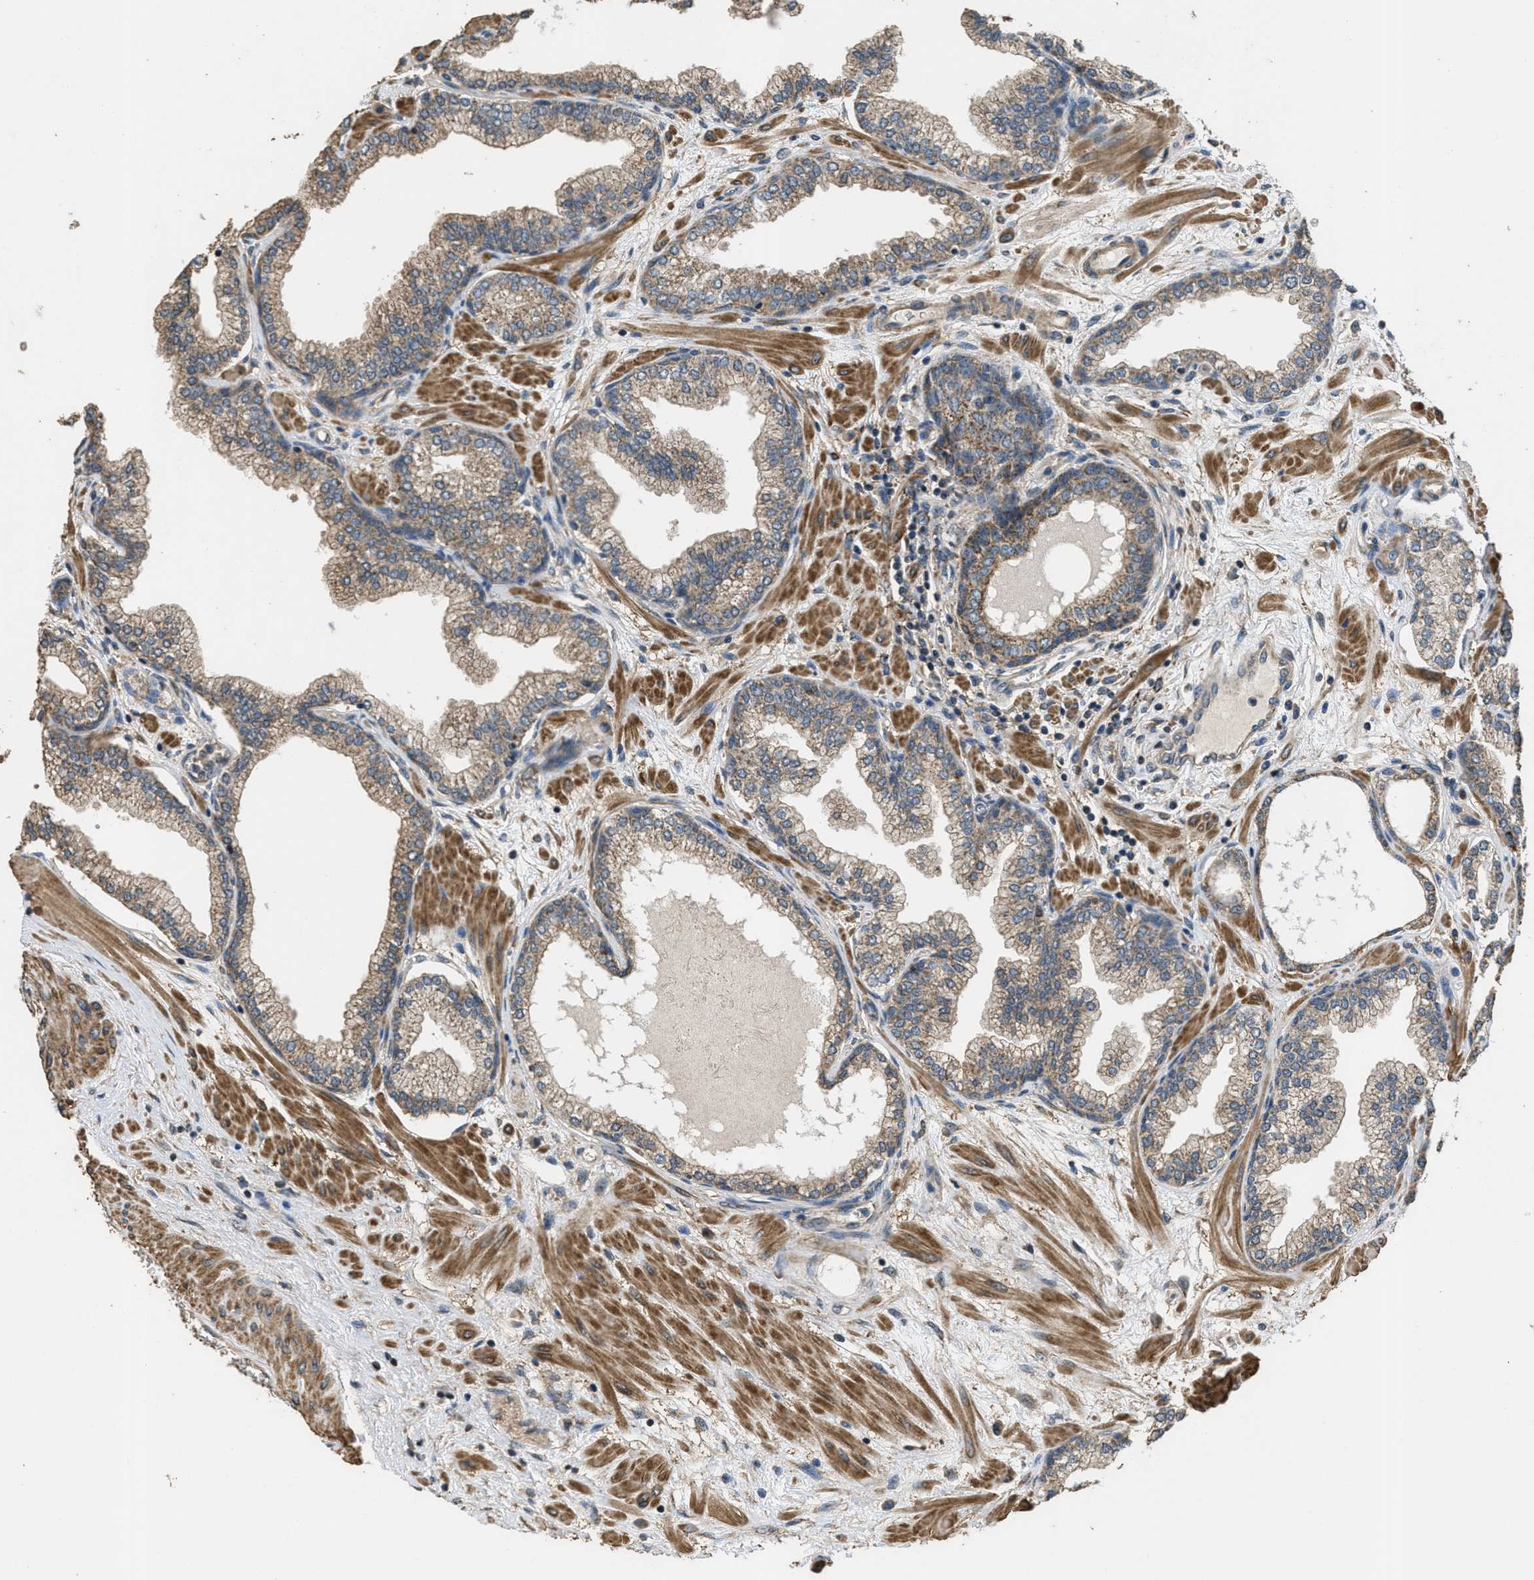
{"staining": {"intensity": "moderate", "quantity": ">75%", "location": "cytoplasmic/membranous"}, "tissue": "prostate", "cell_type": "Glandular cells", "image_type": "normal", "snomed": [{"axis": "morphology", "description": "Normal tissue, NOS"}, {"axis": "morphology", "description": "Urothelial carcinoma, Low grade"}, {"axis": "topography", "description": "Urinary bladder"}, {"axis": "topography", "description": "Prostate"}], "caption": "Normal prostate was stained to show a protein in brown. There is medium levels of moderate cytoplasmic/membranous expression in approximately >75% of glandular cells.", "gene": "THBS2", "patient": {"sex": "male", "age": 60}}